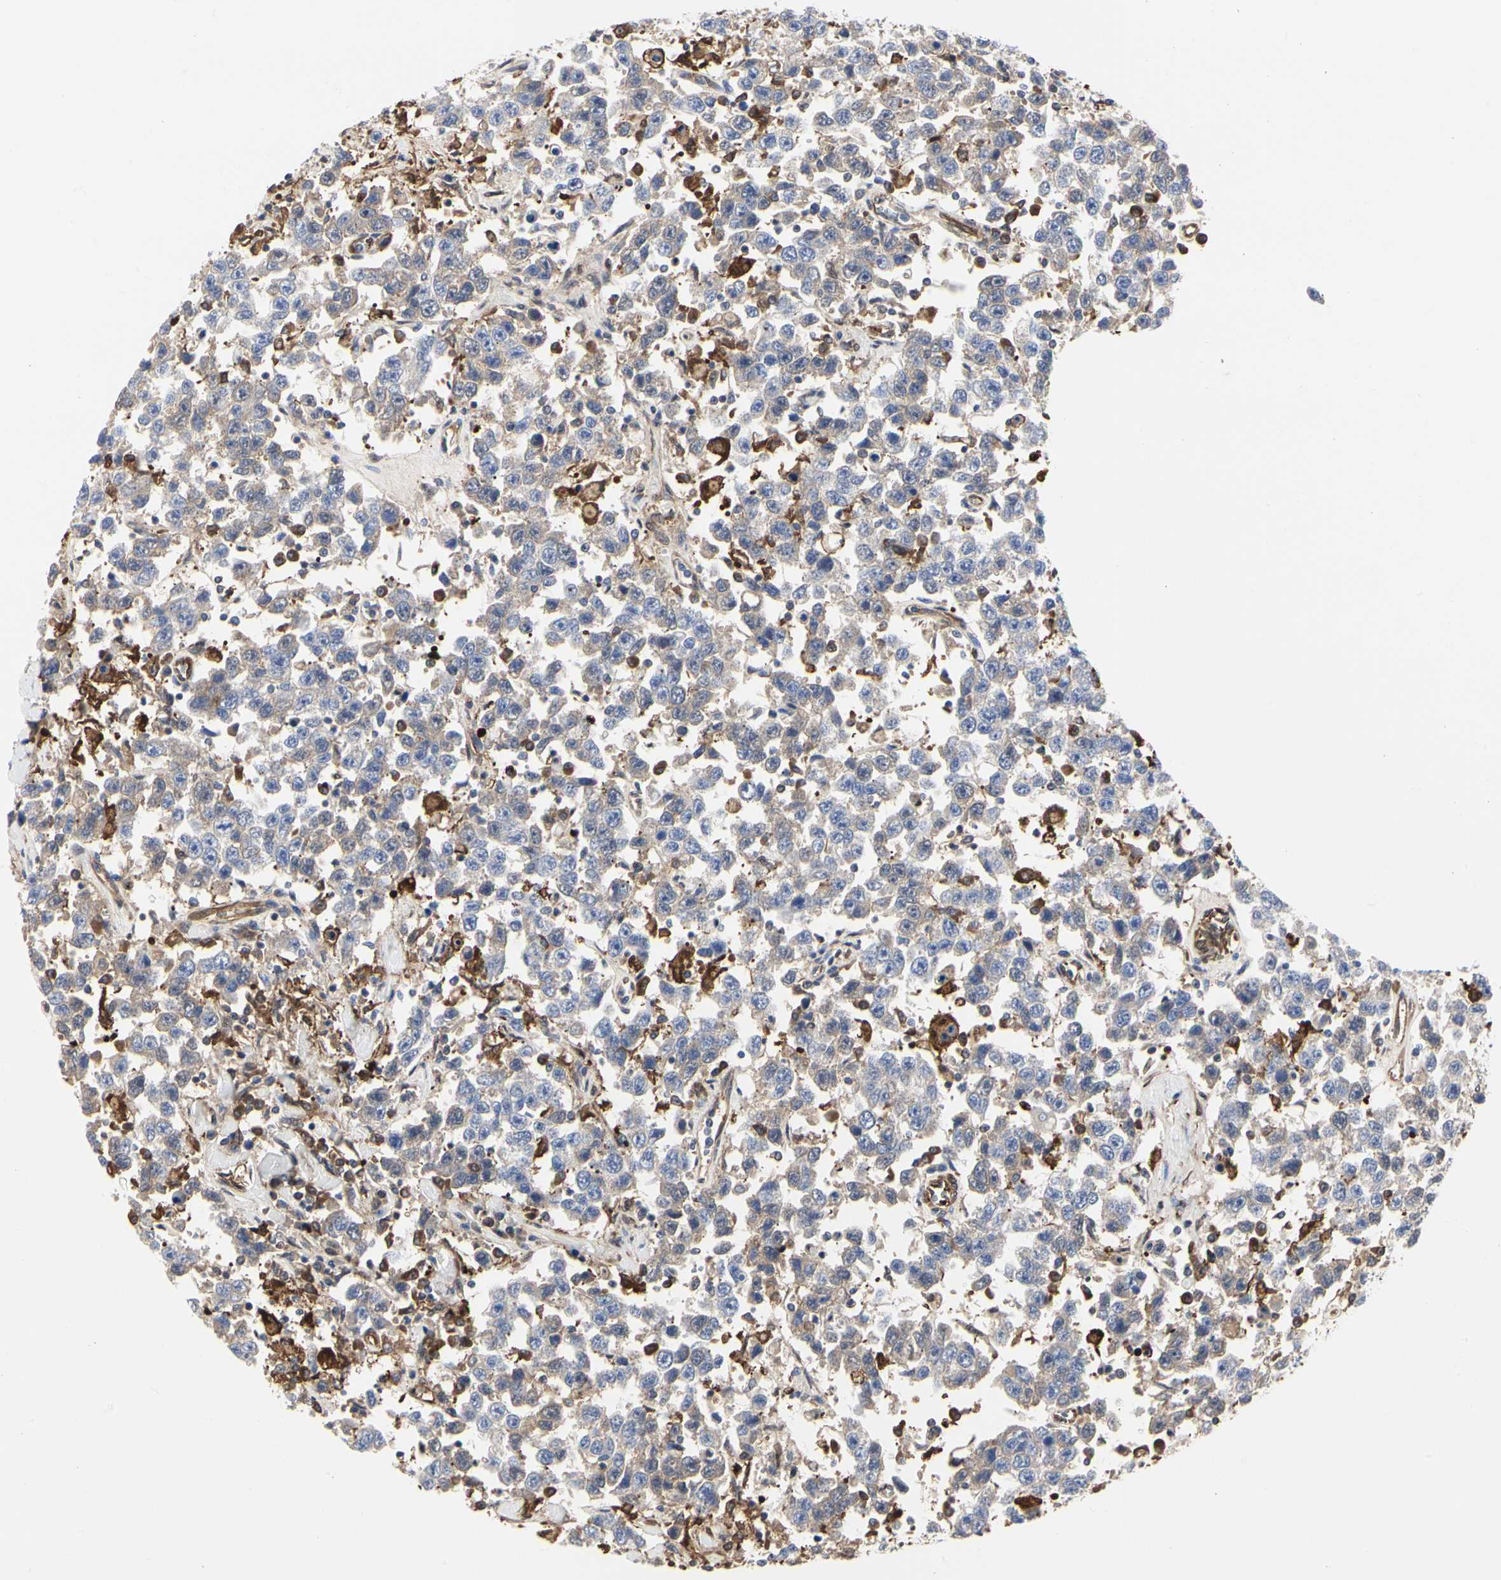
{"staining": {"intensity": "weak", "quantity": ">75%", "location": "cytoplasmic/membranous"}, "tissue": "testis cancer", "cell_type": "Tumor cells", "image_type": "cancer", "snomed": [{"axis": "morphology", "description": "Seminoma, NOS"}, {"axis": "topography", "description": "Testis"}], "caption": "This micrograph displays IHC staining of testis seminoma, with low weak cytoplasmic/membranous expression in approximately >75% of tumor cells.", "gene": "C3orf52", "patient": {"sex": "male", "age": 41}}